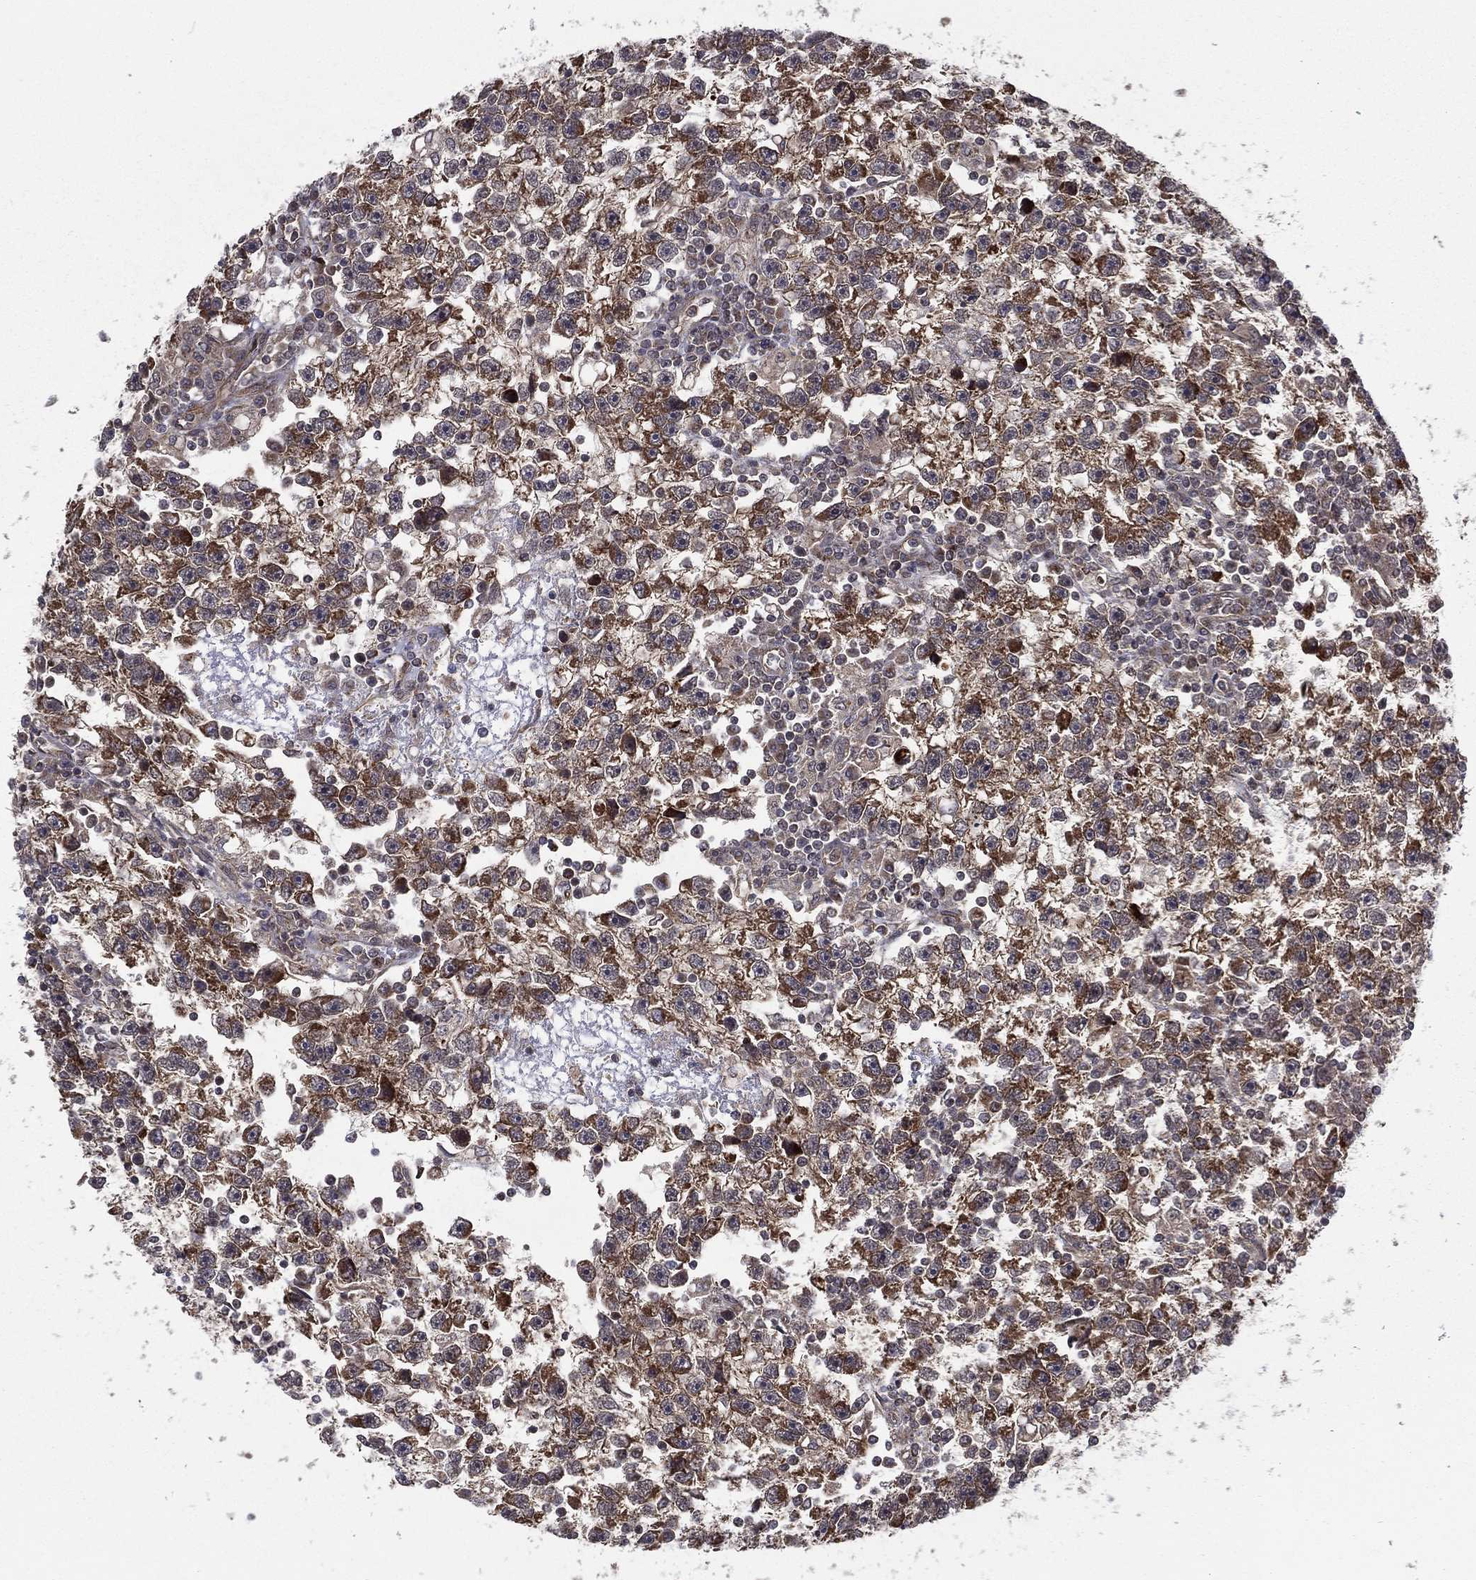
{"staining": {"intensity": "moderate", "quantity": ">75%", "location": "cytoplasmic/membranous"}, "tissue": "testis cancer", "cell_type": "Tumor cells", "image_type": "cancer", "snomed": [{"axis": "morphology", "description": "Seminoma, NOS"}, {"axis": "topography", "description": "Testis"}], "caption": "Human seminoma (testis) stained with a brown dye demonstrates moderate cytoplasmic/membranous positive expression in about >75% of tumor cells.", "gene": "UACA", "patient": {"sex": "male", "age": 47}}